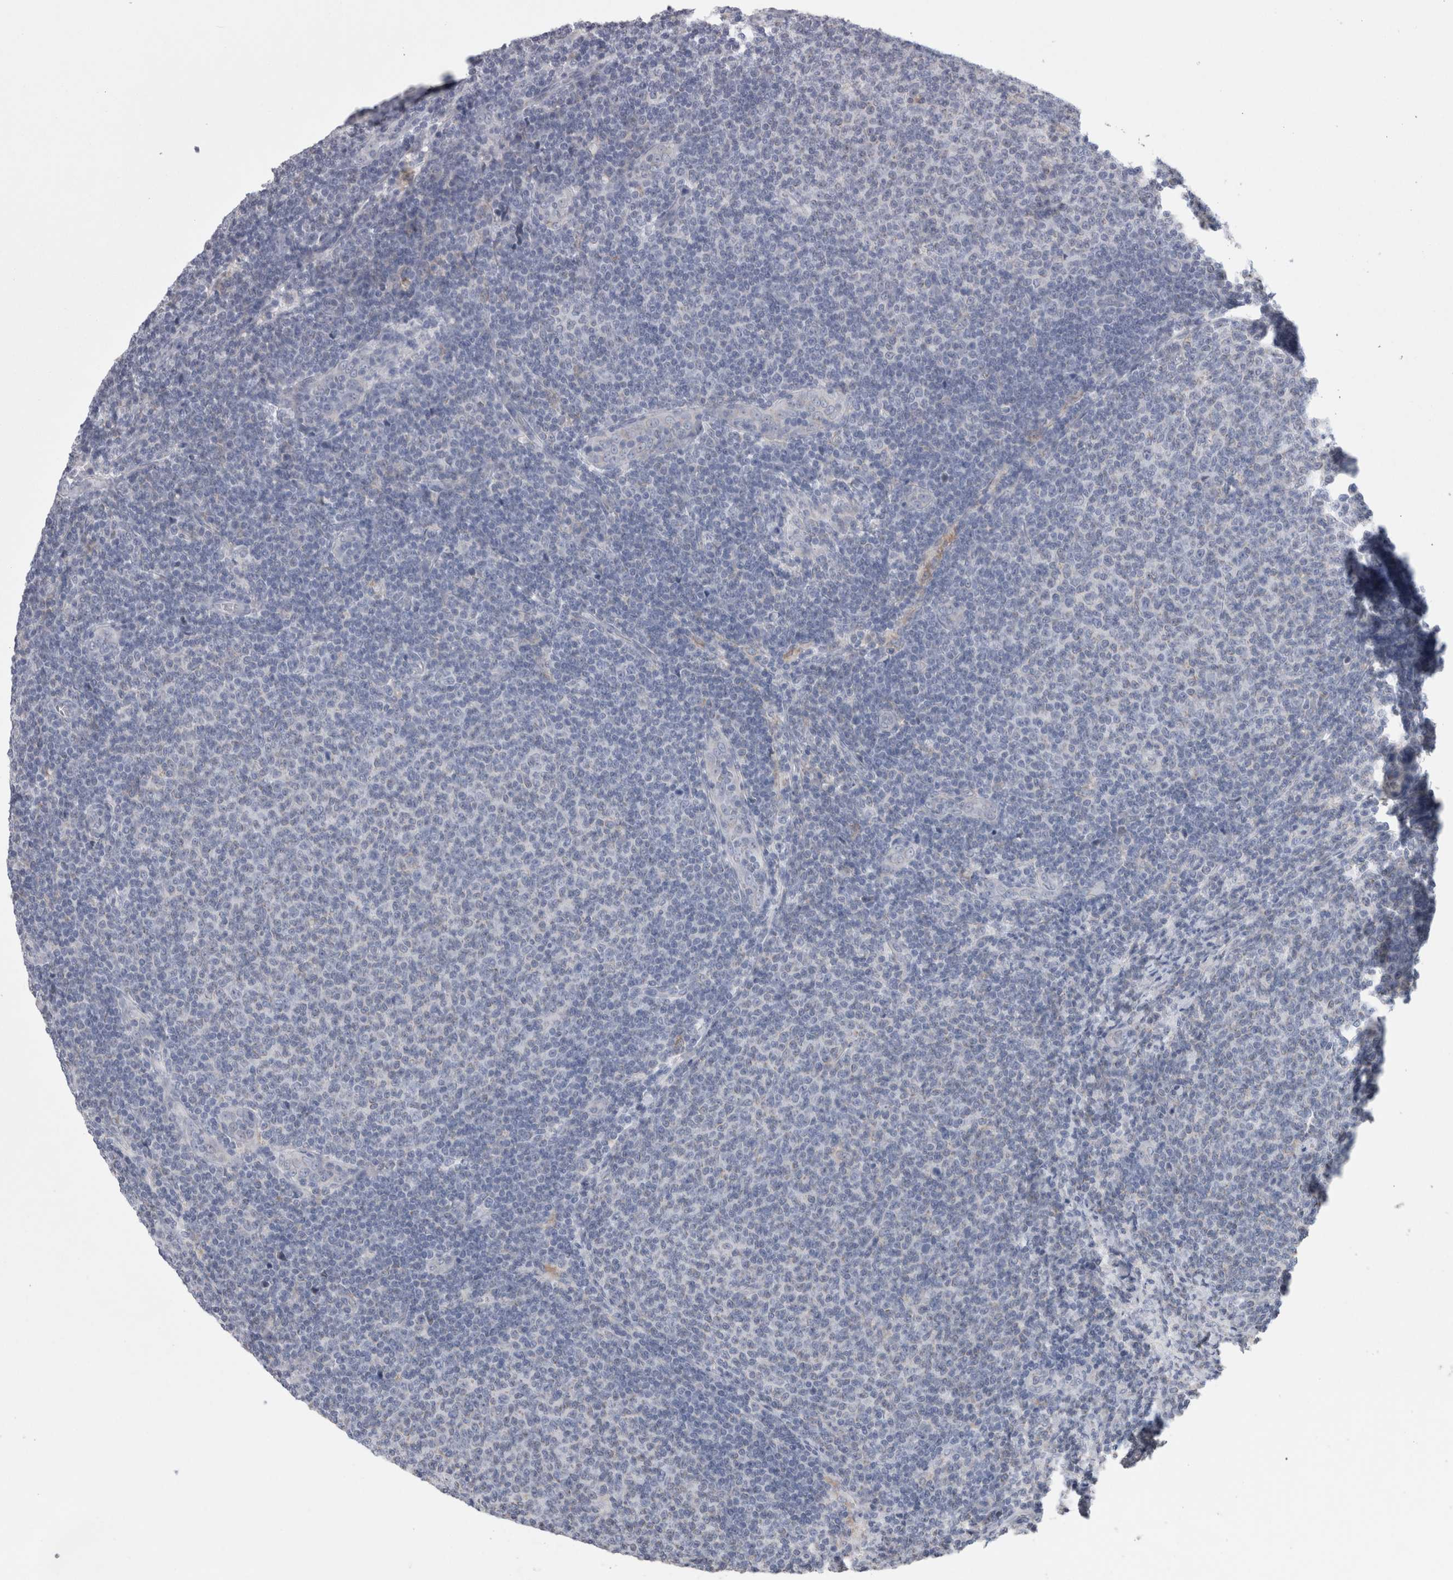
{"staining": {"intensity": "negative", "quantity": "none", "location": "none"}, "tissue": "lymphoma", "cell_type": "Tumor cells", "image_type": "cancer", "snomed": [{"axis": "morphology", "description": "Malignant lymphoma, non-Hodgkin's type, Low grade"}, {"axis": "topography", "description": "Lymph node"}], "caption": "A high-resolution micrograph shows immunohistochemistry staining of malignant lymphoma, non-Hodgkin's type (low-grade), which shows no significant positivity in tumor cells. (Stains: DAB (3,3'-diaminobenzidine) immunohistochemistry with hematoxylin counter stain, Microscopy: brightfield microscopy at high magnification).", "gene": "GDAP1", "patient": {"sex": "male", "age": 66}}